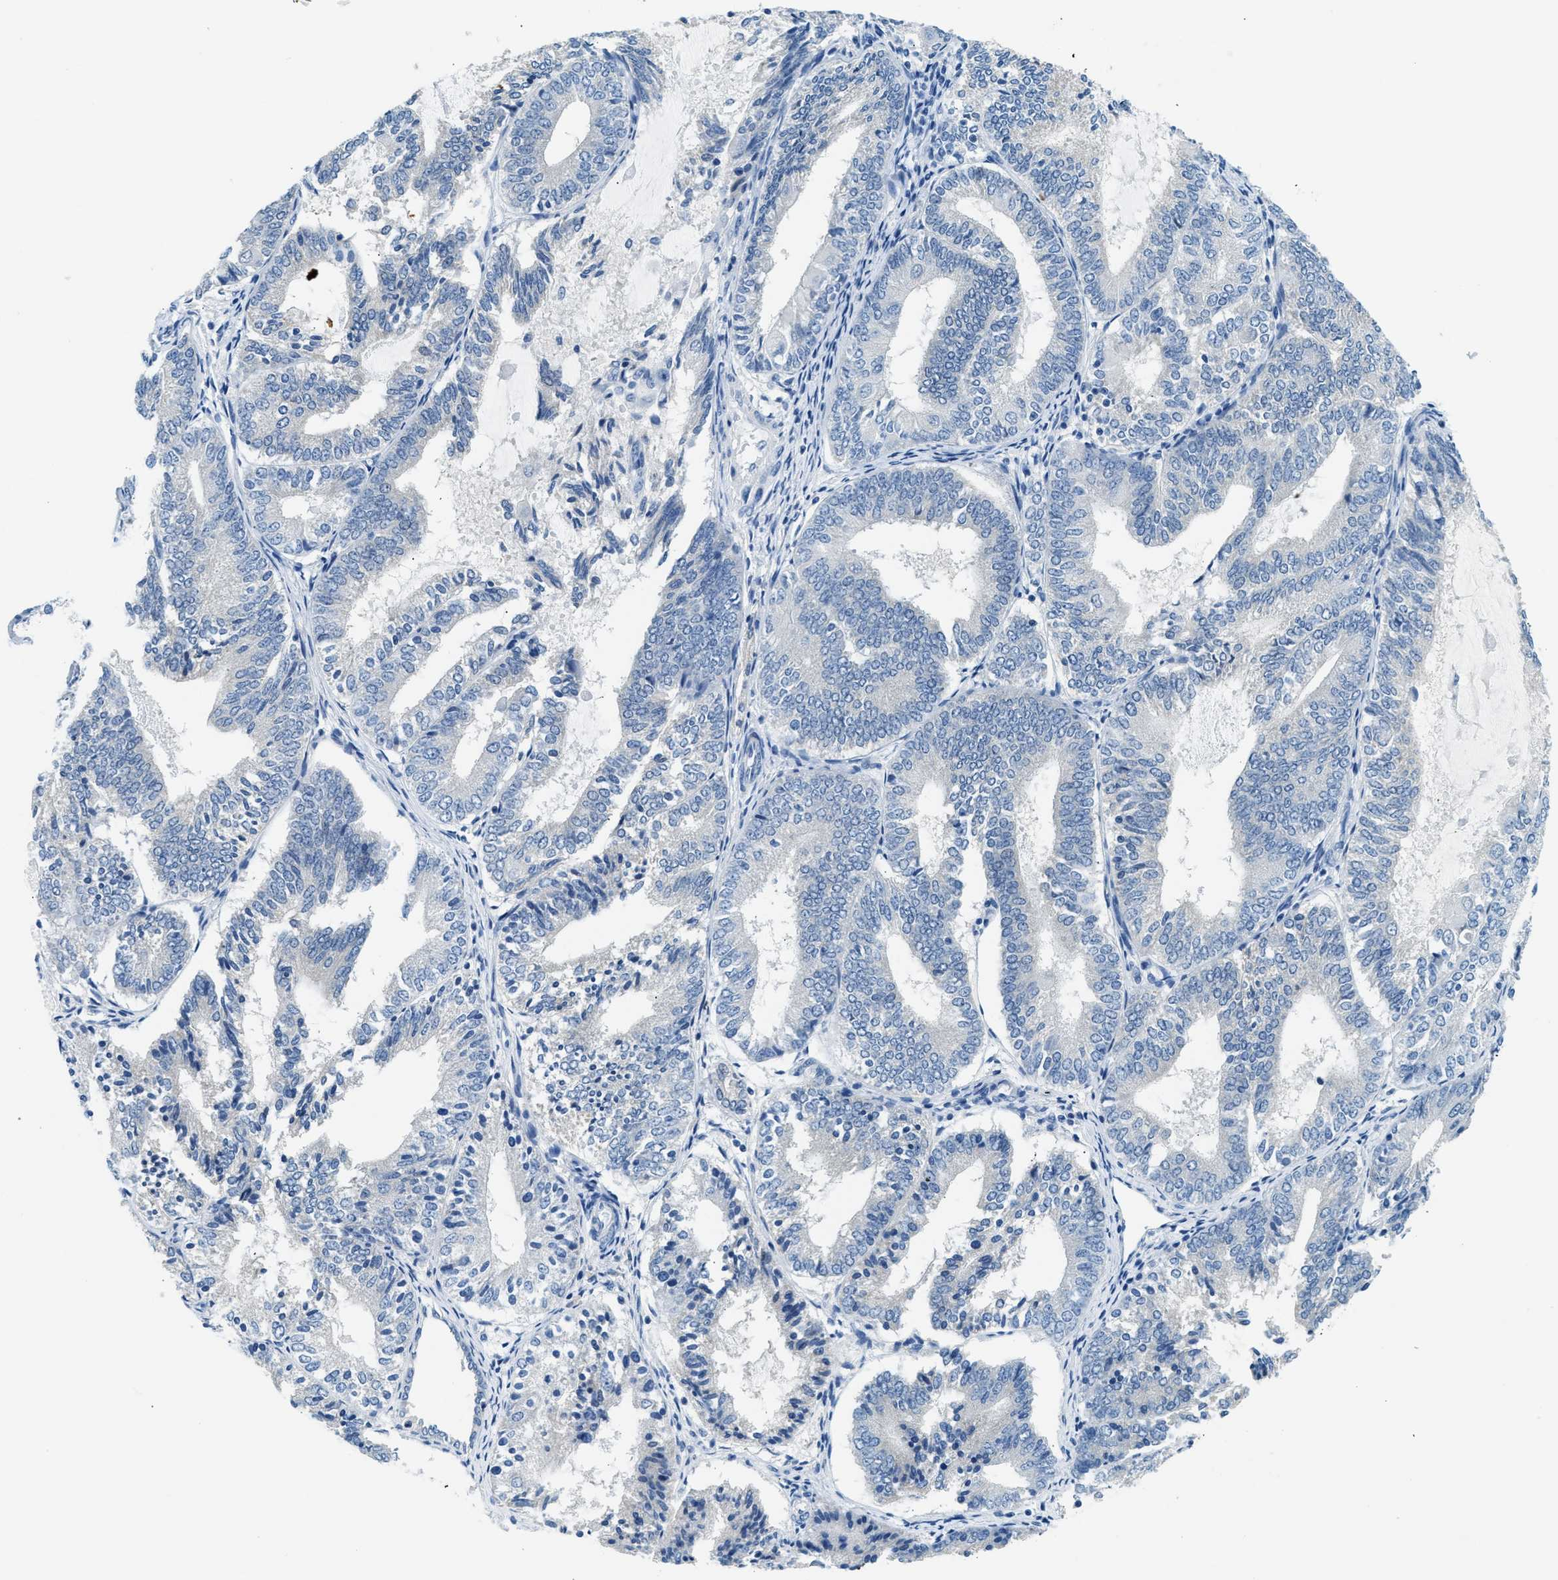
{"staining": {"intensity": "negative", "quantity": "none", "location": "none"}, "tissue": "endometrial cancer", "cell_type": "Tumor cells", "image_type": "cancer", "snomed": [{"axis": "morphology", "description": "Adenocarcinoma, NOS"}, {"axis": "topography", "description": "Endometrium"}], "caption": "This is an IHC micrograph of human adenocarcinoma (endometrial). There is no staining in tumor cells.", "gene": "CLDN18", "patient": {"sex": "female", "age": 81}}